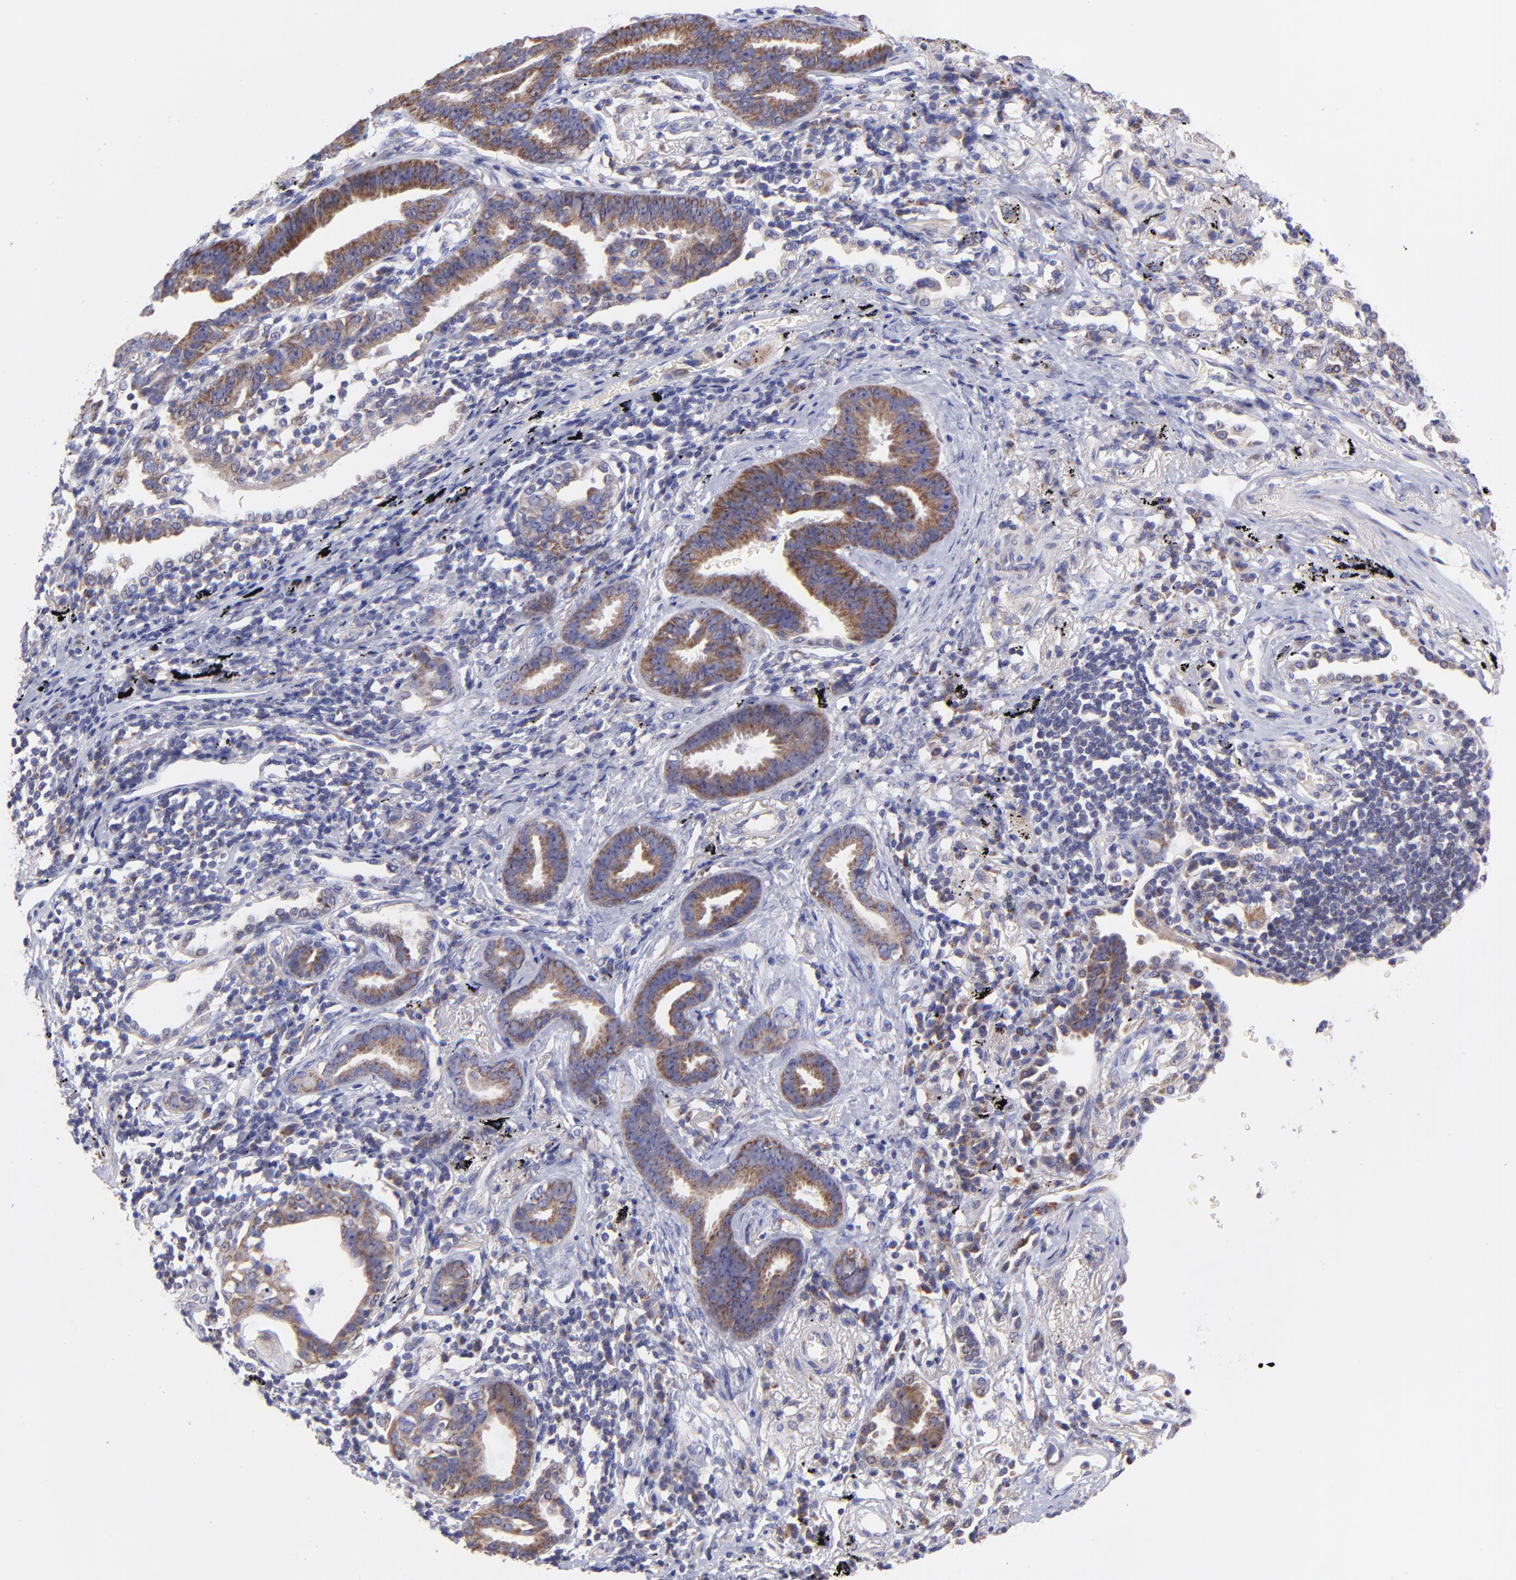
{"staining": {"intensity": "moderate", "quantity": "25%-75%", "location": "cytoplasmic/membranous"}, "tissue": "lung cancer", "cell_type": "Tumor cells", "image_type": "cancer", "snomed": [{"axis": "morphology", "description": "Adenocarcinoma, NOS"}, {"axis": "topography", "description": "Lung"}], "caption": "Tumor cells show moderate cytoplasmic/membranous expression in about 25%-75% of cells in lung cancer (adenocarcinoma).", "gene": "NDUFB7", "patient": {"sex": "female", "age": 64}}